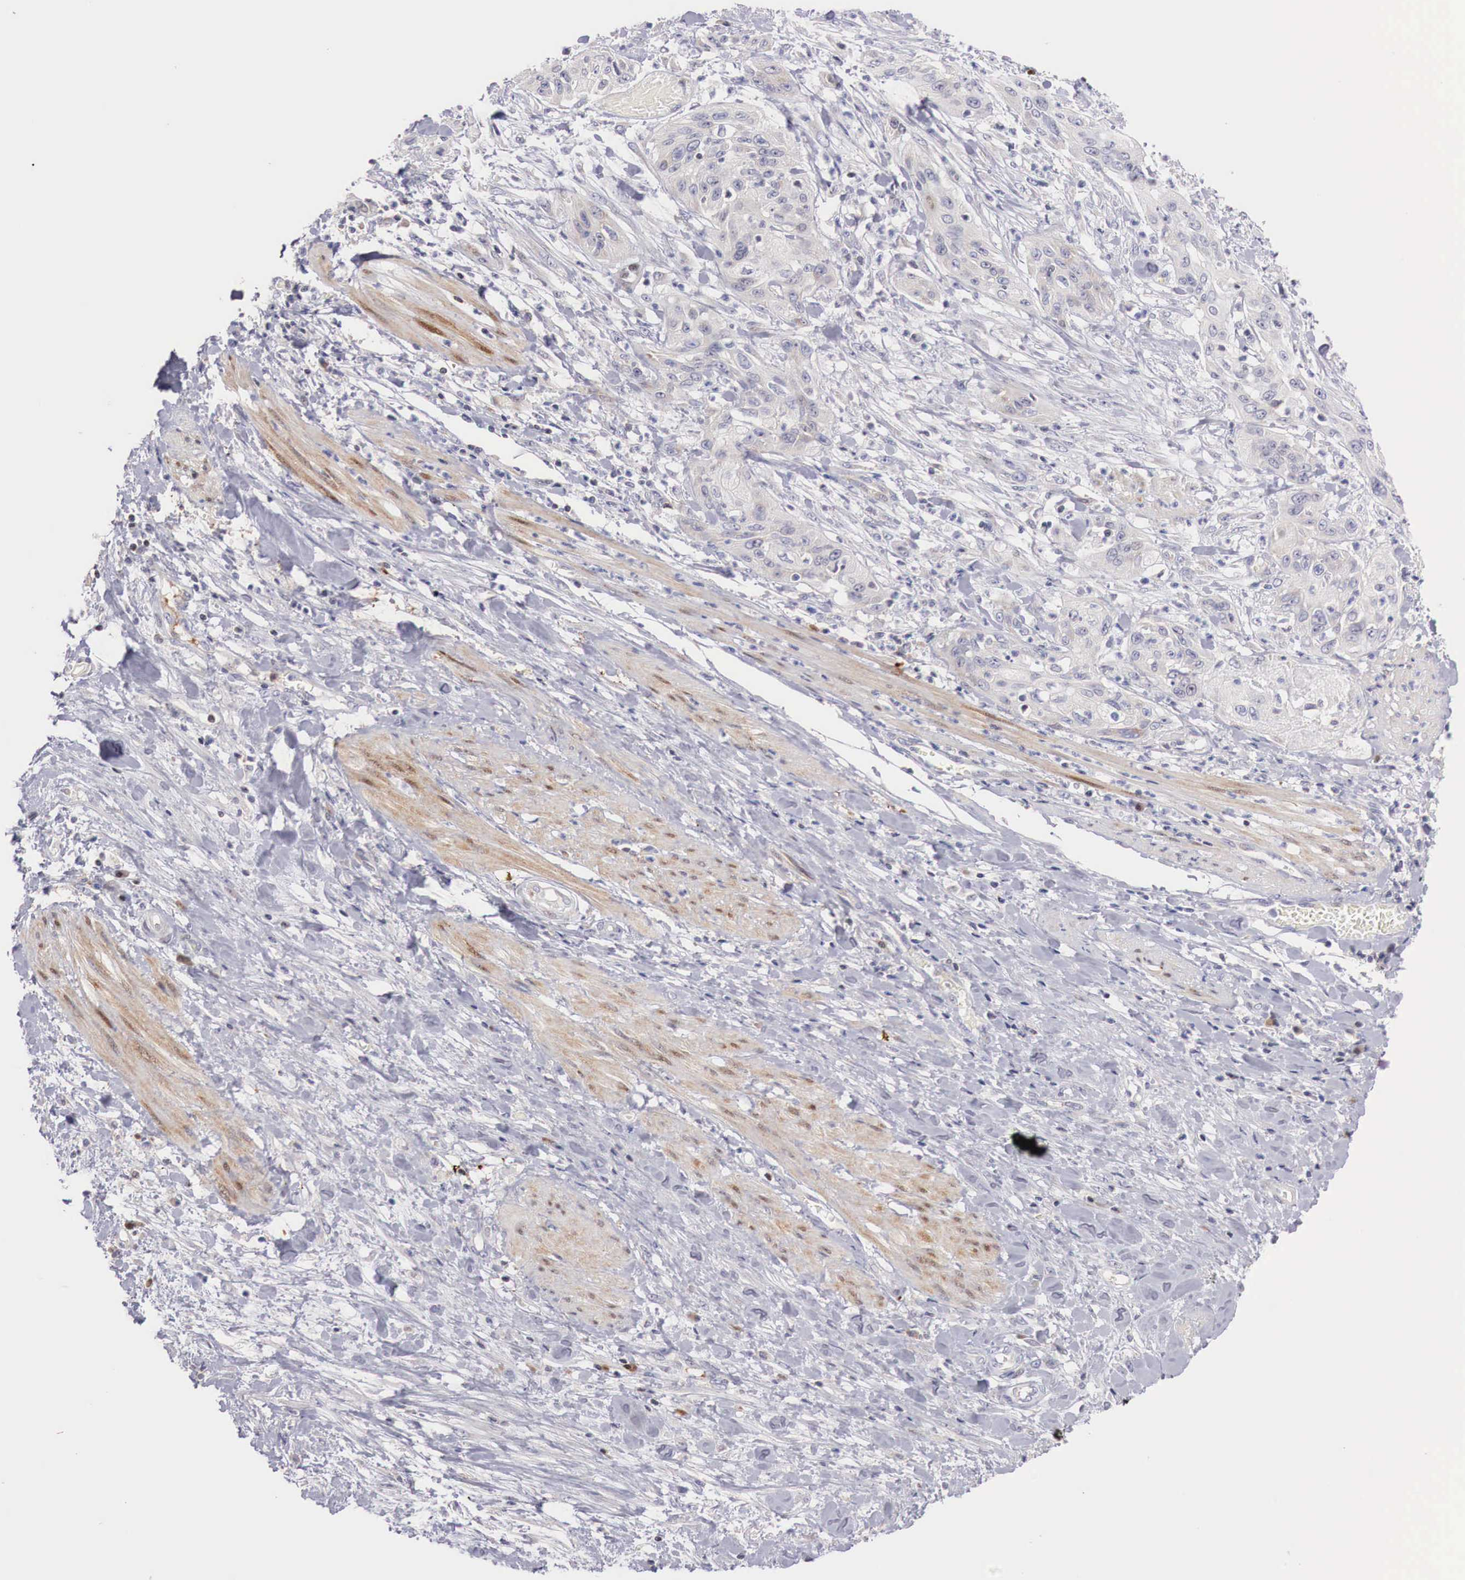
{"staining": {"intensity": "negative", "quantity": "none", "location": "none"}, "tissue": "cervical cancer", "cell_type": "Tumor cells", "image_type": "cancer", "snomed": [{"axis": "morphology", "description": "Squamous cell carcinoma, NOS"}, {"axis": "topography", "description": "Cervix"}], "caption": "This is an immunohistochemistry (IHC) image of human cervical cancer (squamous cell carcinoma). There is no positivity in tumor cells.", "gene": "CLCN5", "patient": {"sex": "female", "age": 41}}